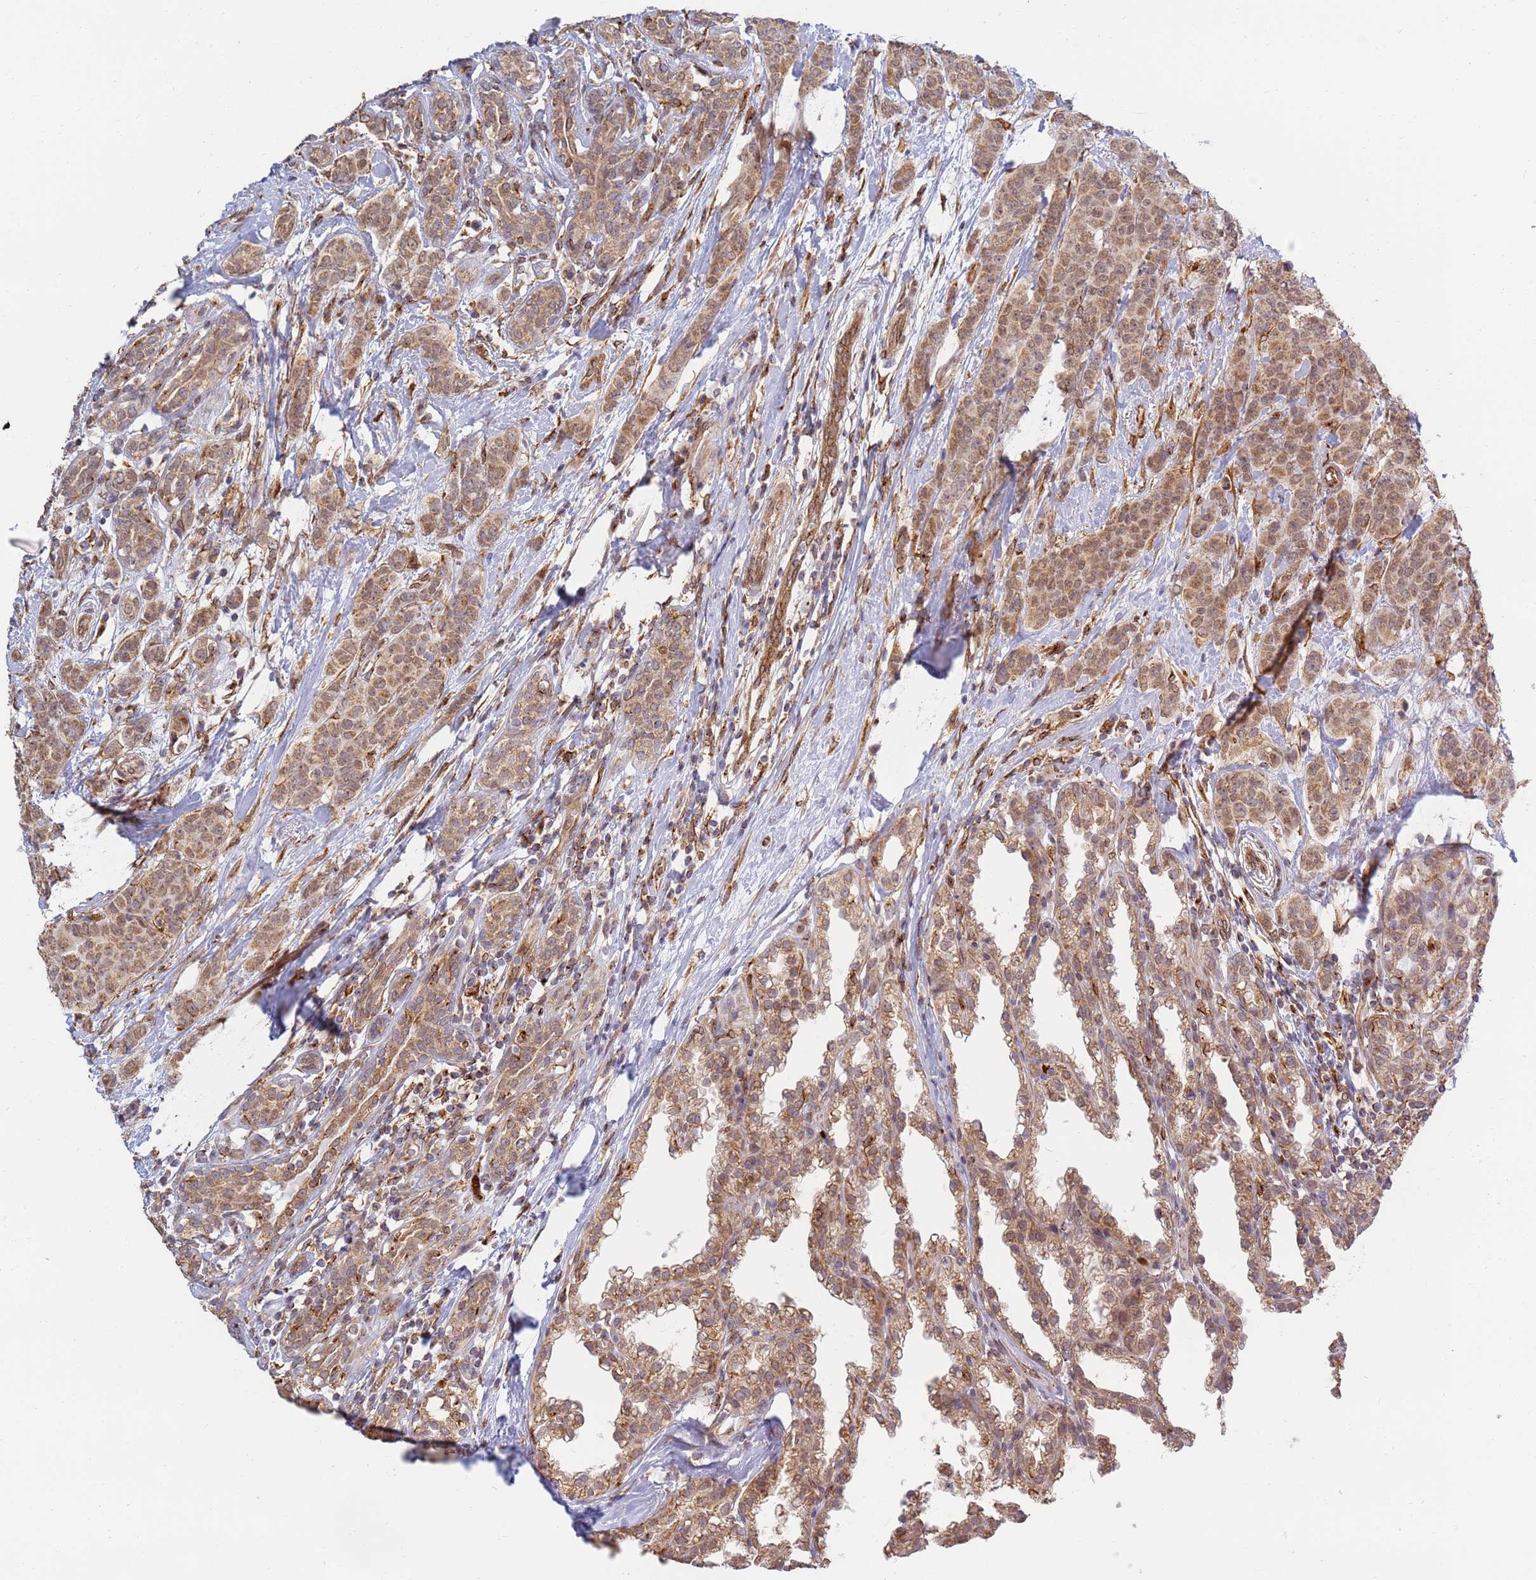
{"staining": {"intensity": "moderate", "quantity": ">75%", "location": "cytoplasmic/membranous,nuclear"}, "tissue": "breast cancer", "cell_type": "Tumor cells", "image_type": "cancer", "snomed": [{"axis": "morphology", "description": "Duct carcinoma"}, {"axis": "topography", "description": "Breast"}], "caption": "Immunohistochemistry (IHC) photomicrograph of neoplastic tissue: human invasive ductal carcinoma (breast) stained using immunohistochemistry demonstrates medium levels of moderate protein expression localized specifically in the cytoplasmic/membranous and nuclear of tumor cells, appearing as a cytoplasmic/membranous and nuclear brown color.", "gene": "CEP170", "patient": {"sex": "female", "age": 40}}